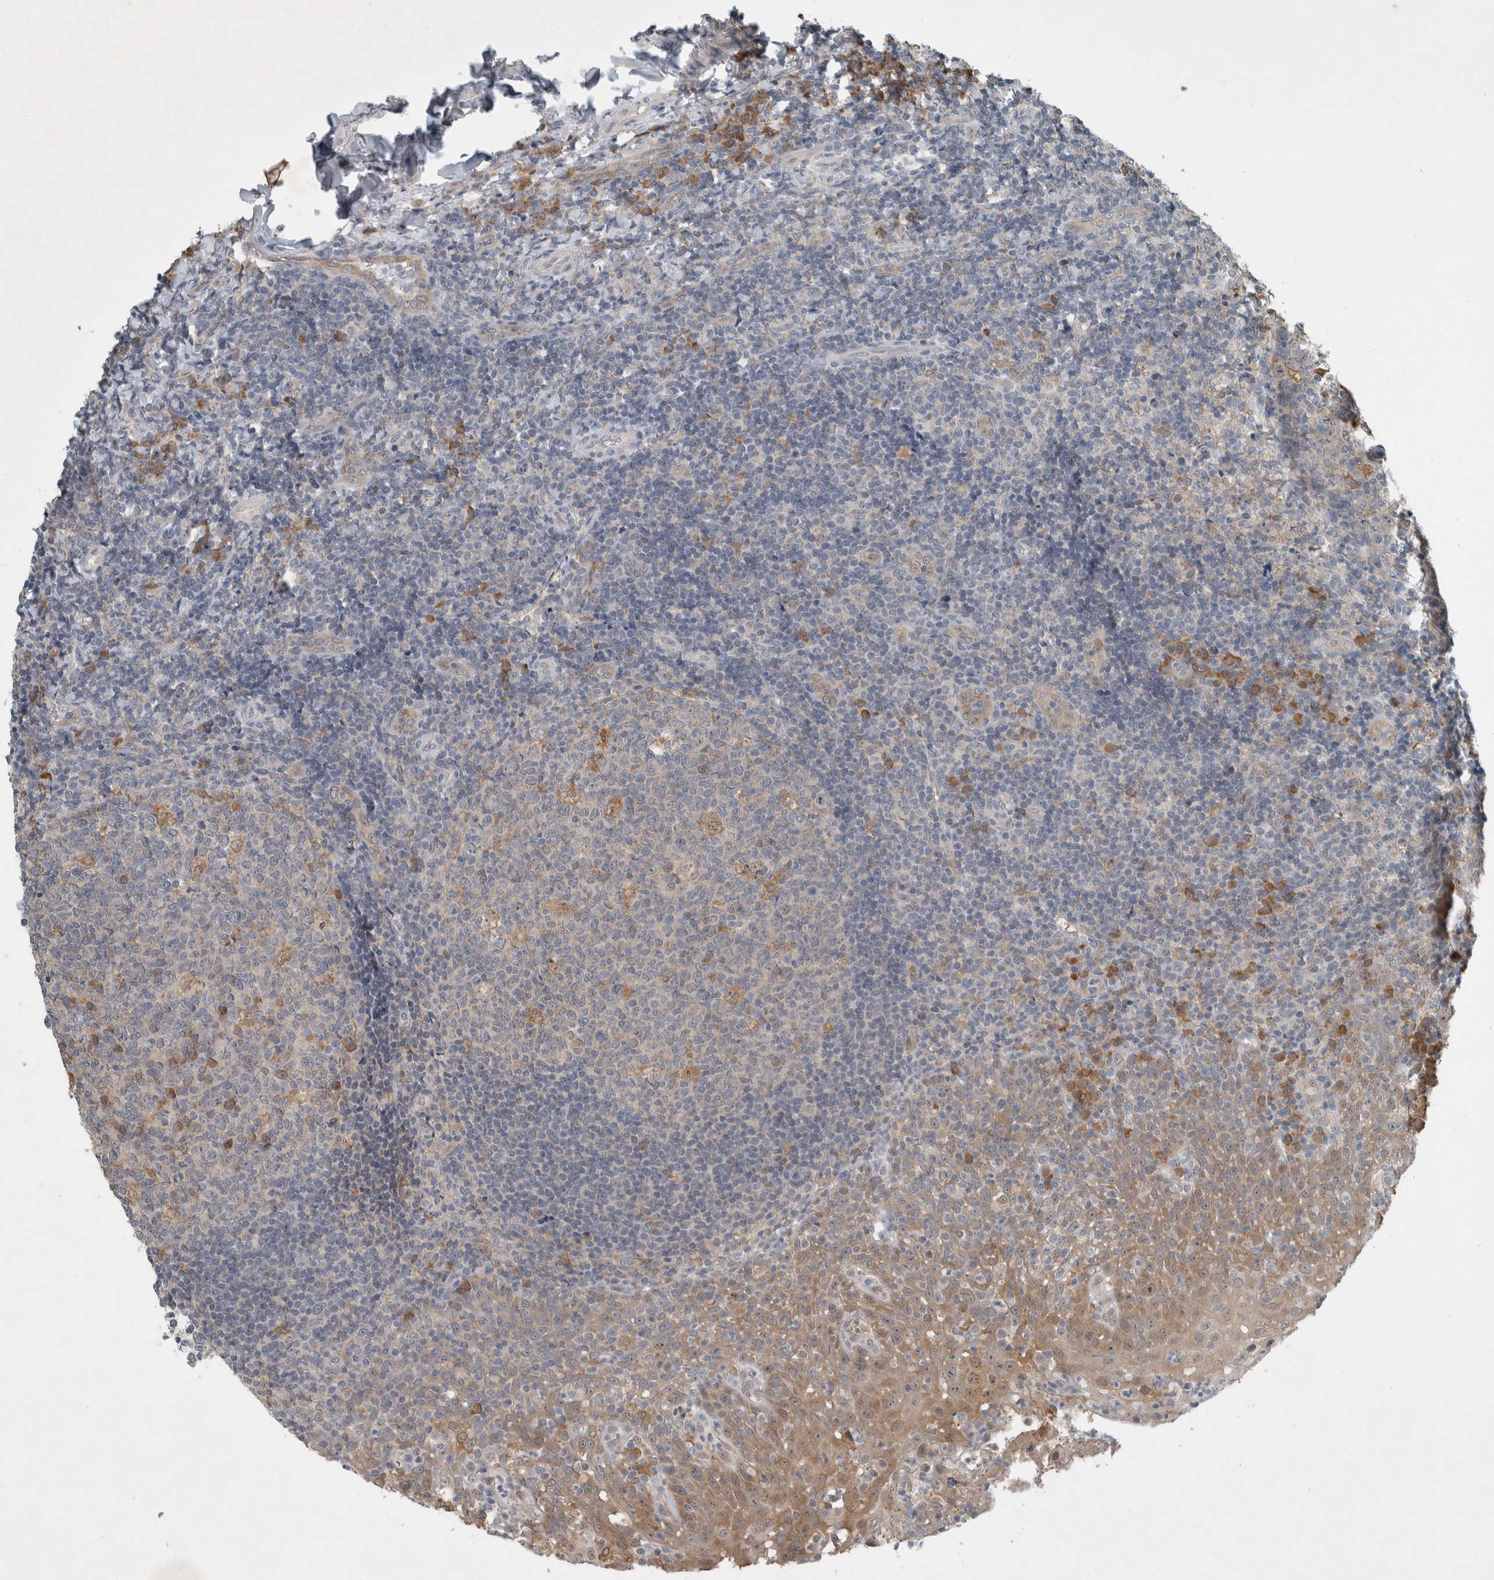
{"staining": {"intensity": "moderate", "quantity": "25%-75%", "location": "cytoplasmic/membranous"}, "tissue": "tonsil", "cell_type": "Germinal center cells", "image_type": "normal", "snomed": [{"axis": "morphology", "description": "Normal tissue, NOS"}, {"axis": "topography", "description": "Tonsil"}], "caption": "This histopathology image exhibits immunohistochemistry staining of benign tonsil, with medium moderate cytoplasmic/membranous positivity in about 25%-75% of germinal center cells.", "gene": "ENSG00000285245", "patient": {"sex": "female", "age": 19}}